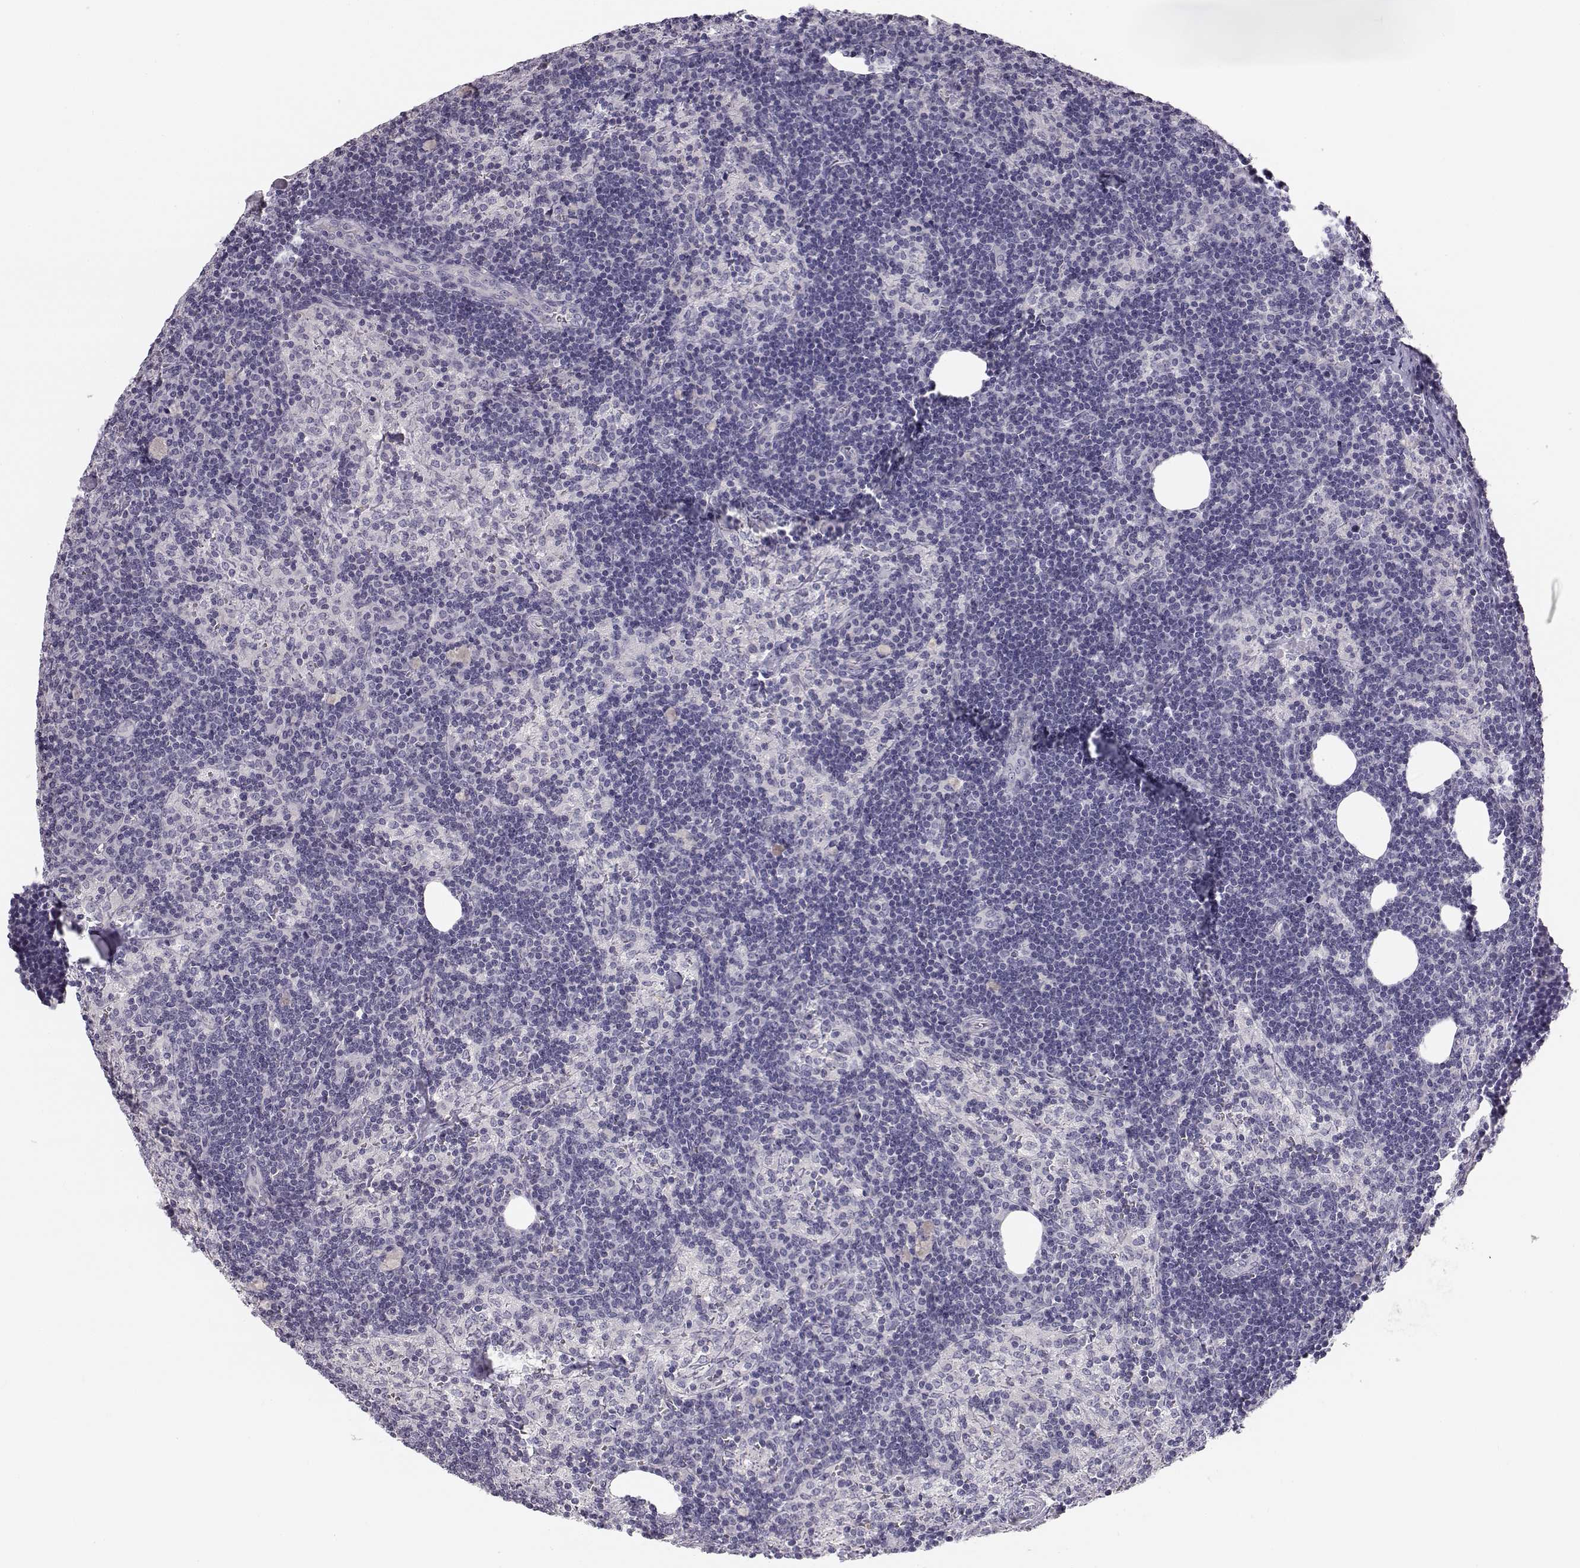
{"staining": {"intensity": "negative", "quantity": "none", "location": "none"}, "tissue": "lymph node", "cell_type": "Non-germinal center cells", "image_type": "normal", "snomed": [{"axis": "morphology", "description": "Normal tissue, NOS"}, {"axis": "topography", "description": "Lymph node"}], "caption": "This photomicrograph is of benign lymph node stained with immunohistochemistry (IHC) to label a protein in brown with the nuclei are counter-stained blue. There is no expression in non-germinal center cells.", "gene": "MYCBPAP", "patient": {"sex": "female", "age": 52}}